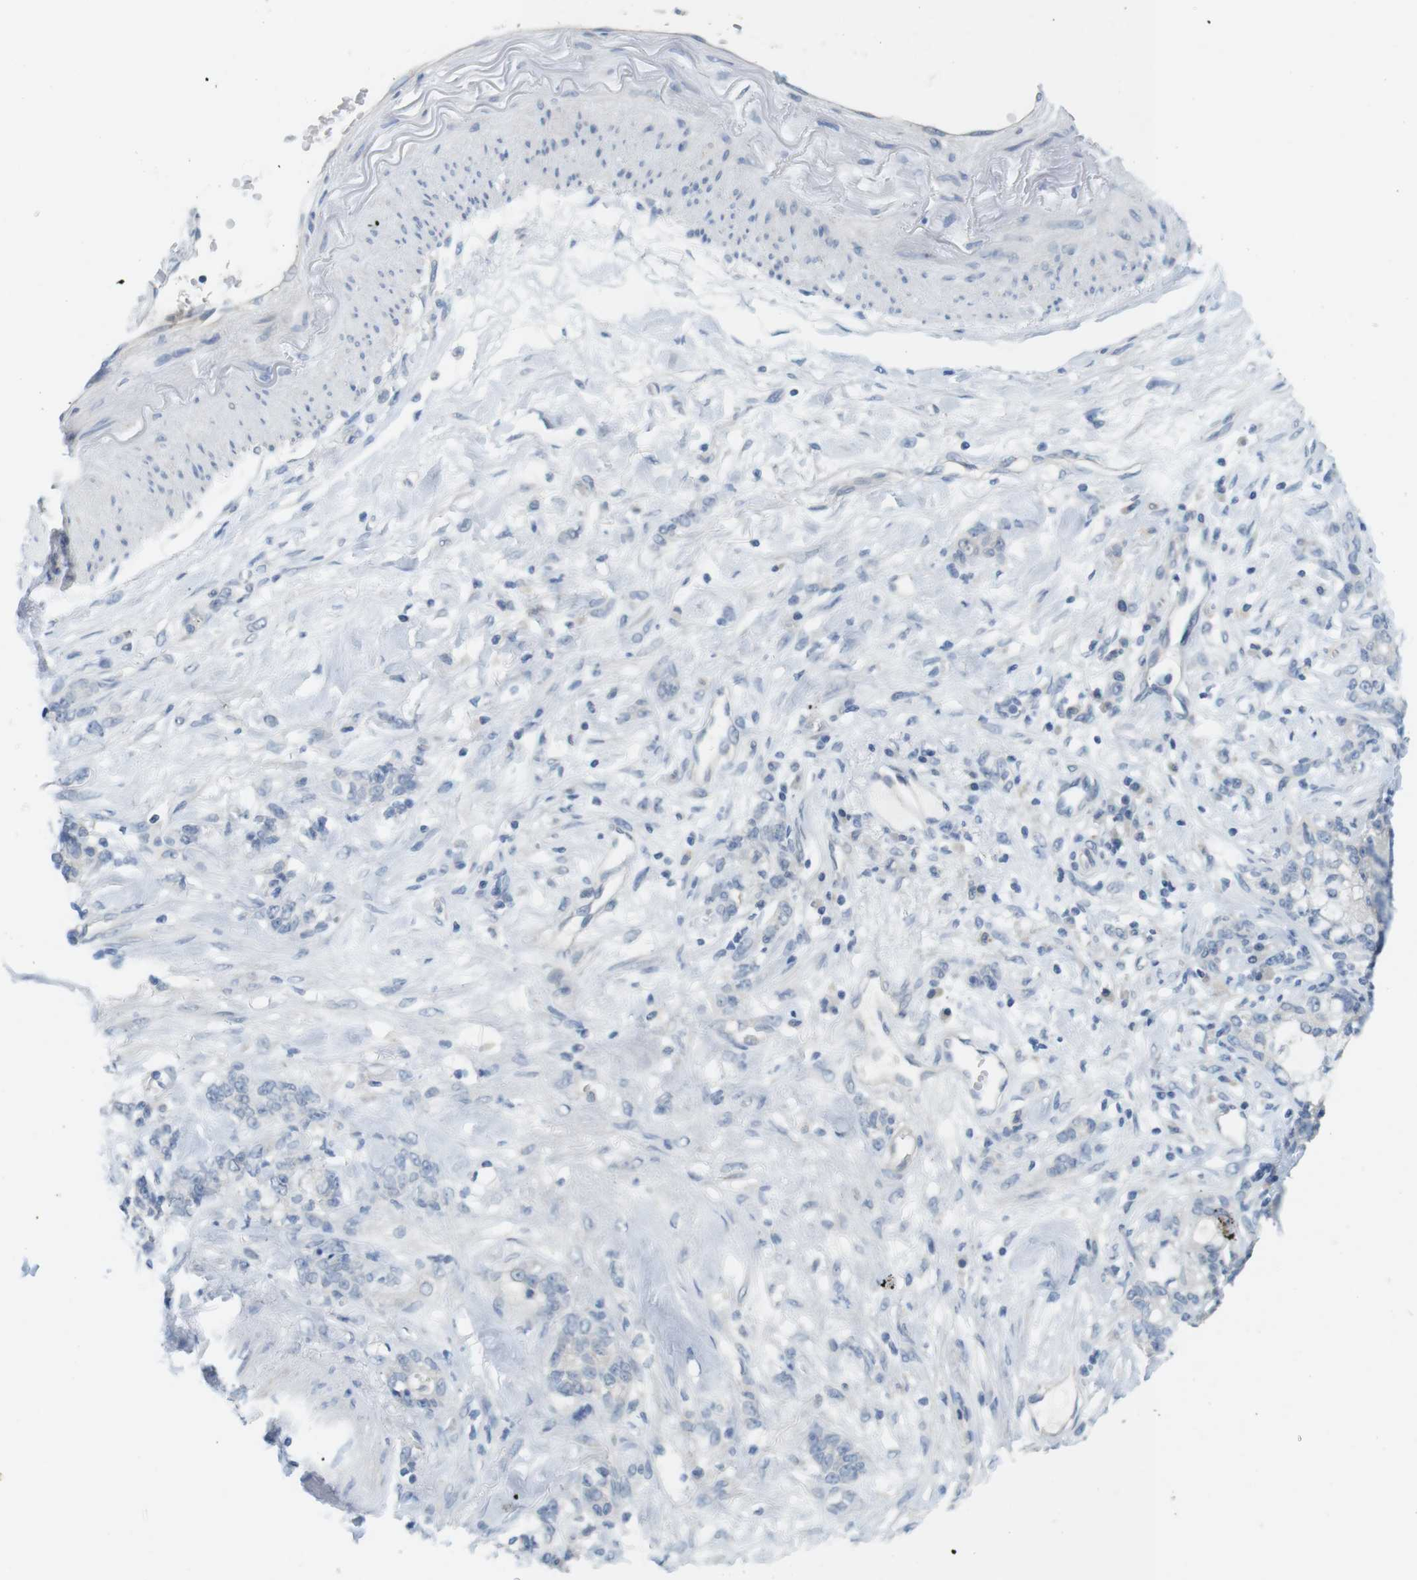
{"staining": {"intensity": "negative", "quantity": "none", "location": "none"}, "tissue": "stomach cancer", "cell_type": "Tumor cells", "image_type": "cancer", "snomed": [{"axis": "morphology", "description": "Adenocarcinoma, NOS"}, {"axis": "topography", "description": "Stomach, lower"}], "caption": "Tumor cells show no significant protein positivity in stomach adenocarcinoma.", "gene": "MUC5B", "patient": {"sex": "male", "age": 88}}